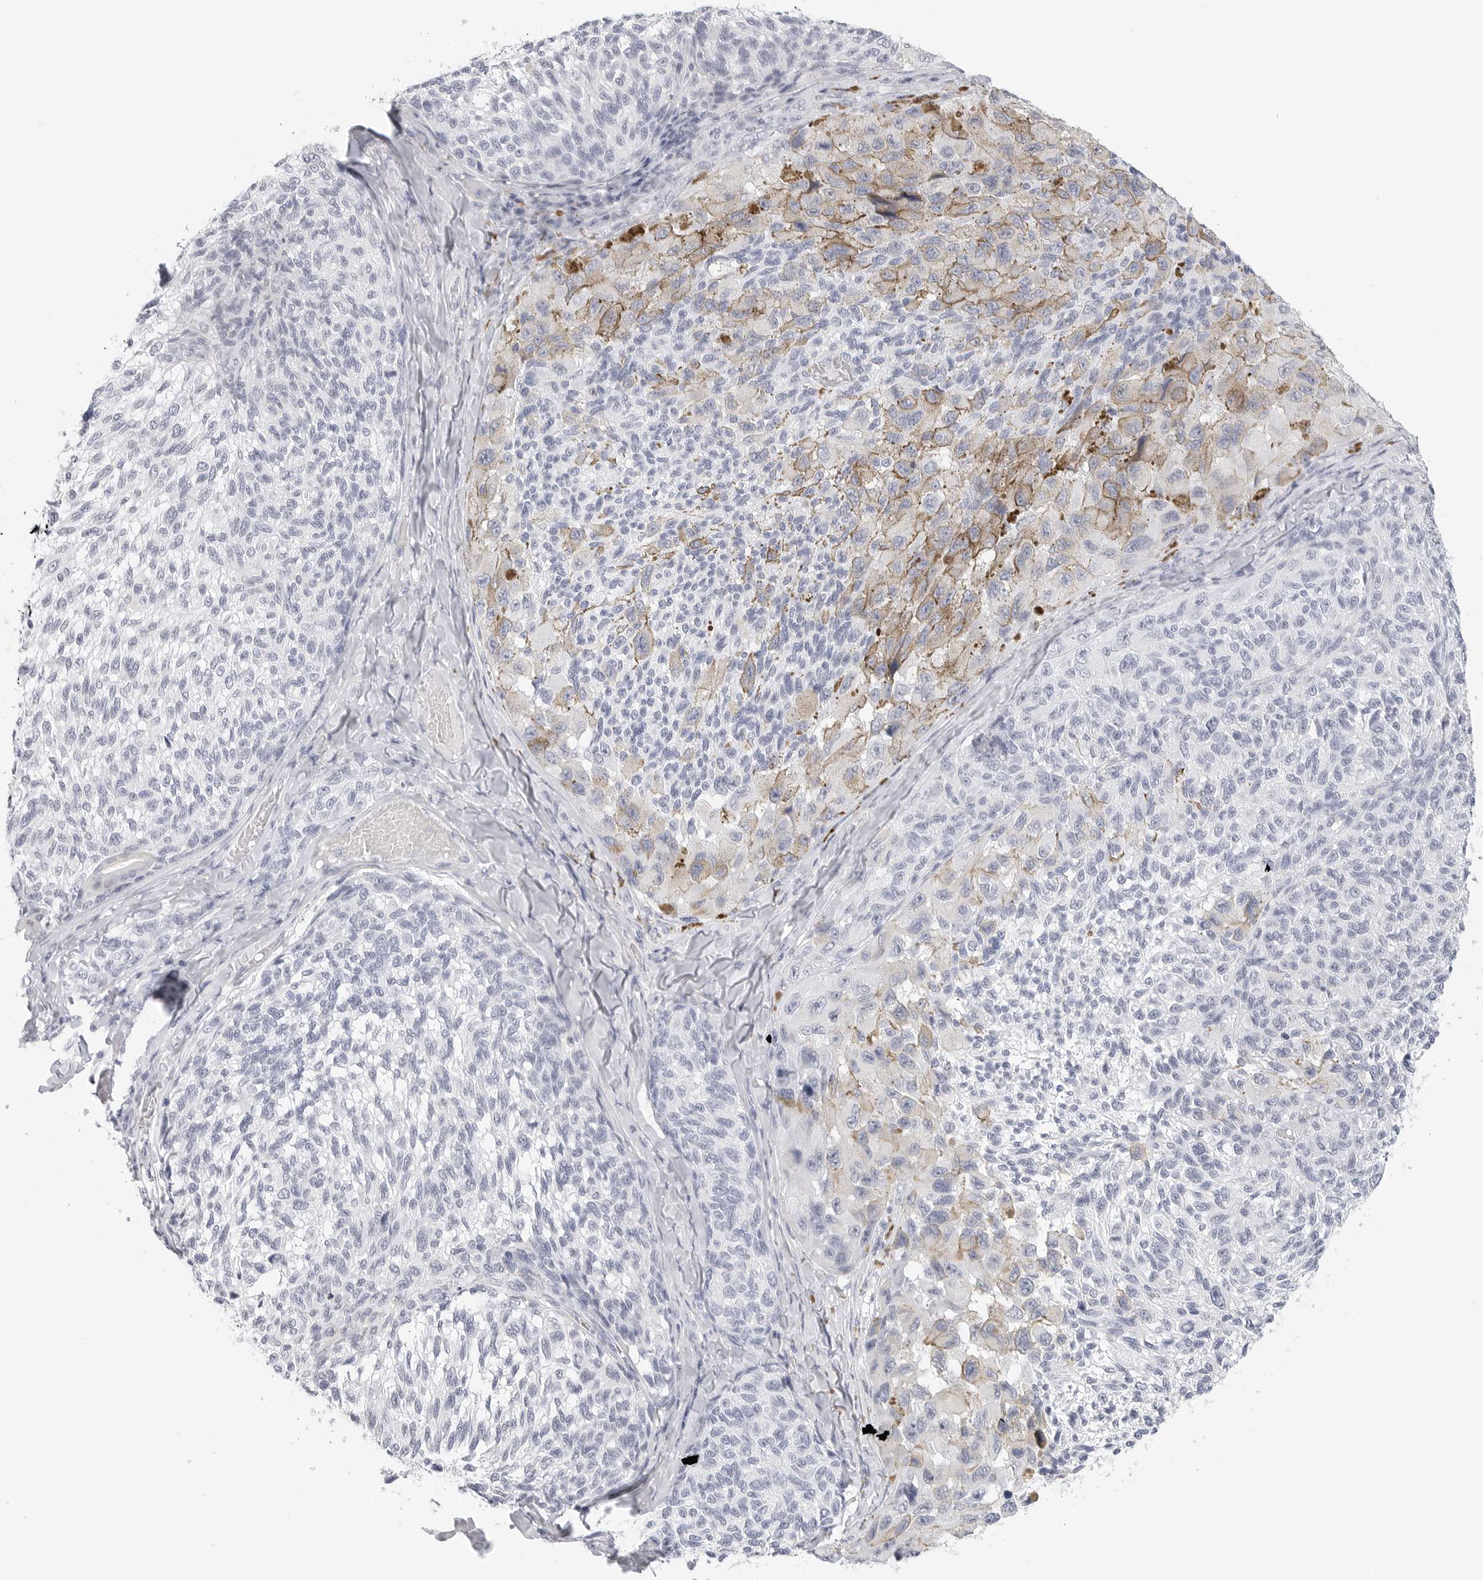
{"staining": {"intensity": "negative", "quantity": "none", "location": "none"}, "tissue": "melanoma", "cell_type": "Tumor cells", "image_type": "cancer", "snomed": [{"axis": "morphology", "description": "Malignant melanoma, NOS"}, {"axis": "topography", "description": "Skin"}], "caption": "DAB (3,3'-diaminobenzidine) immunohistochemical staining of human melanoma demonstrates no significant expression in tumor cells.", "gene": "HMGCS2", "patient": {"sex": "female", "age": 73}}